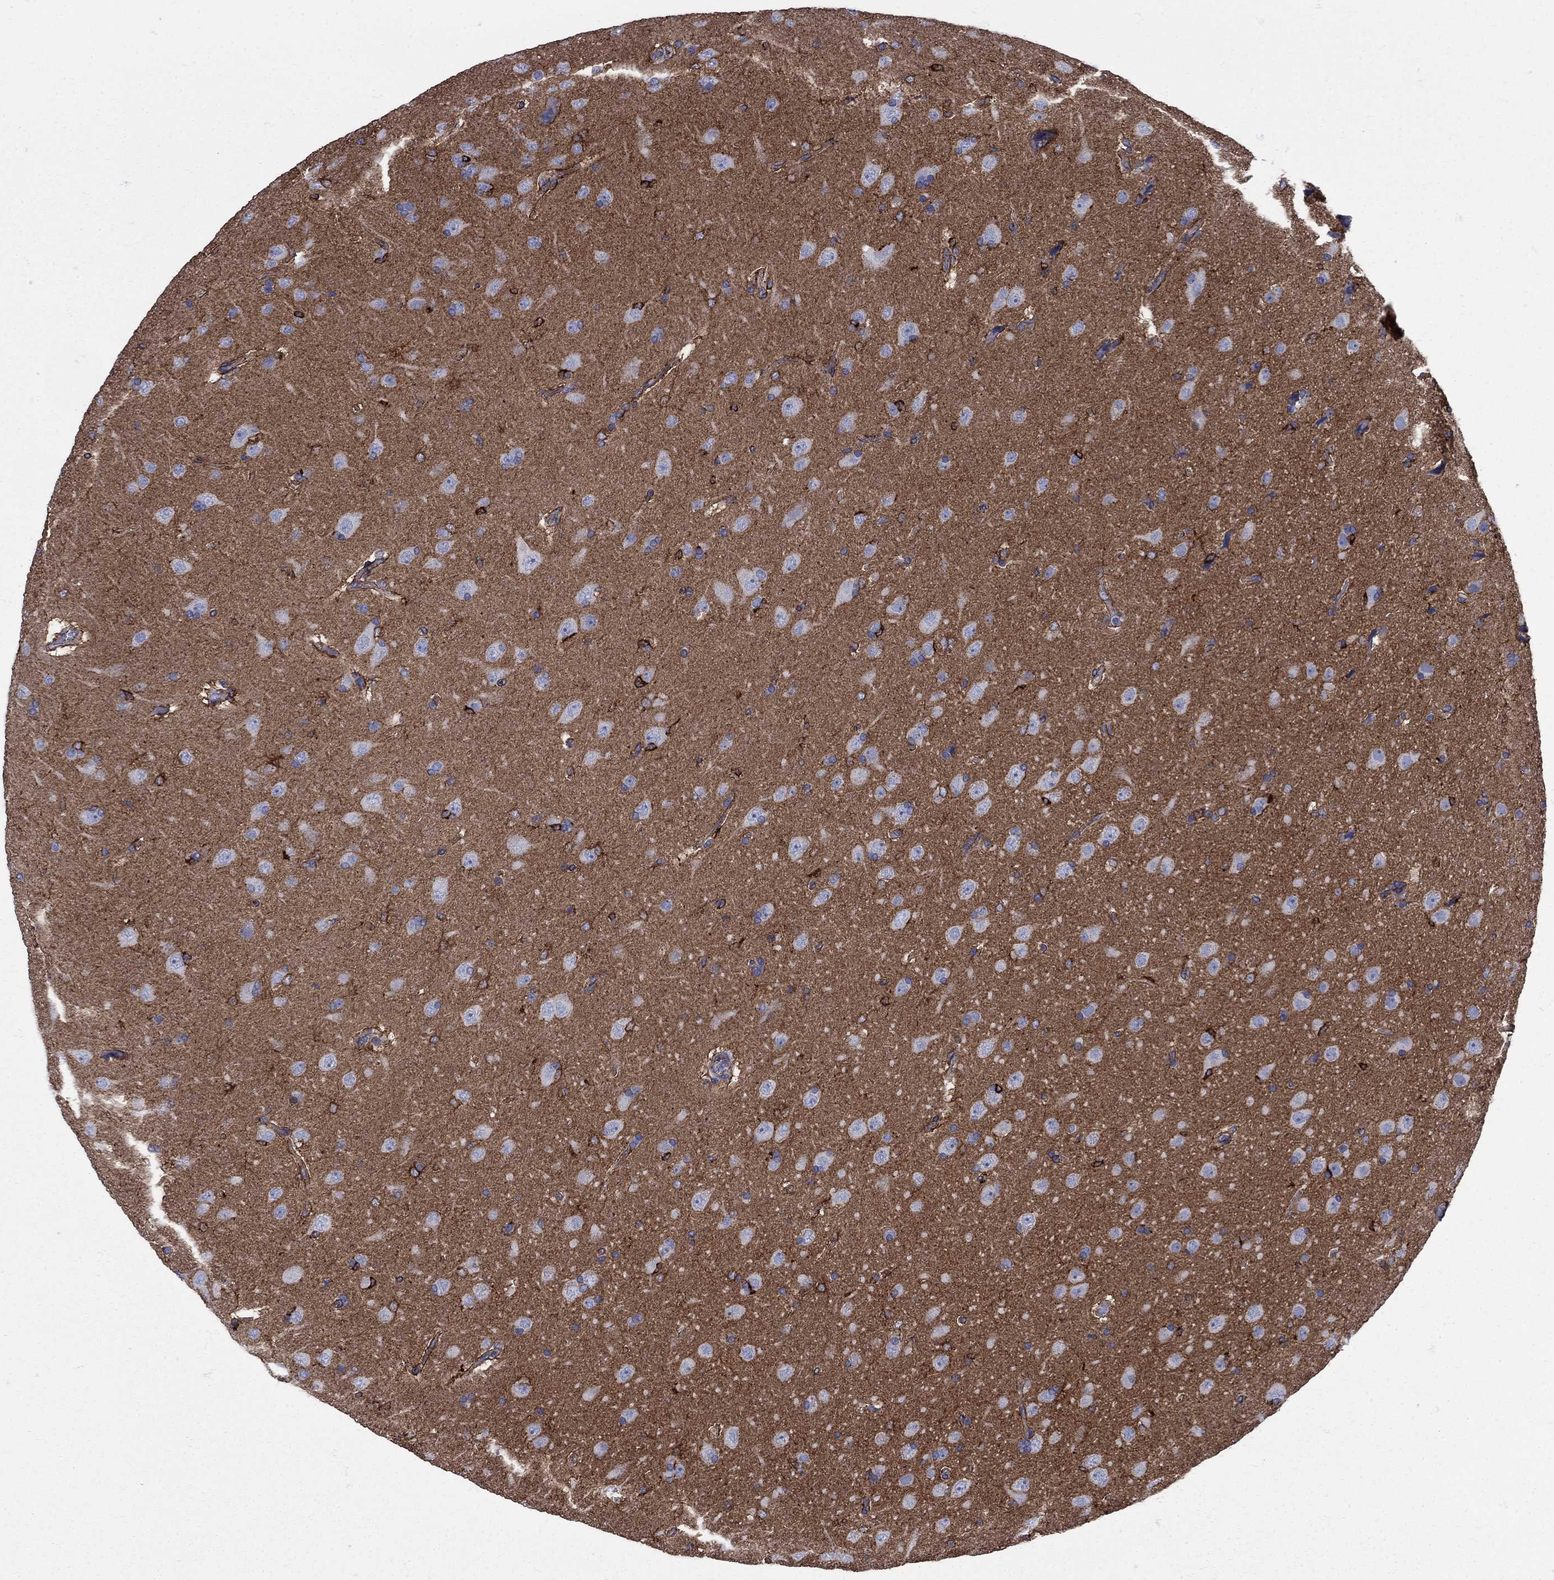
{"staining": {"intensity": "negative", "quantity": "none", "location": "none"}, "tissue": "glioma", "cell_type": "Tumor cells", "image_type": "cancer", "snomed": [{"axis": "morphology", "description": "Glioma, malignant, NOS"}, {"axis": "topography", "description": "Cerebral cortex"}], "caption": "This photomicrograph is of malignant glioma stained with IHC to label a protein in brown with the nuclei are counter-stained blue. There is no positivity in tumor cells. (DAB (3,3'-diaminobenzidine) immunohistochemistry, high magnification).", "gene": "SEPTIN8", "patient": {"sex": "male", "age": 58}}